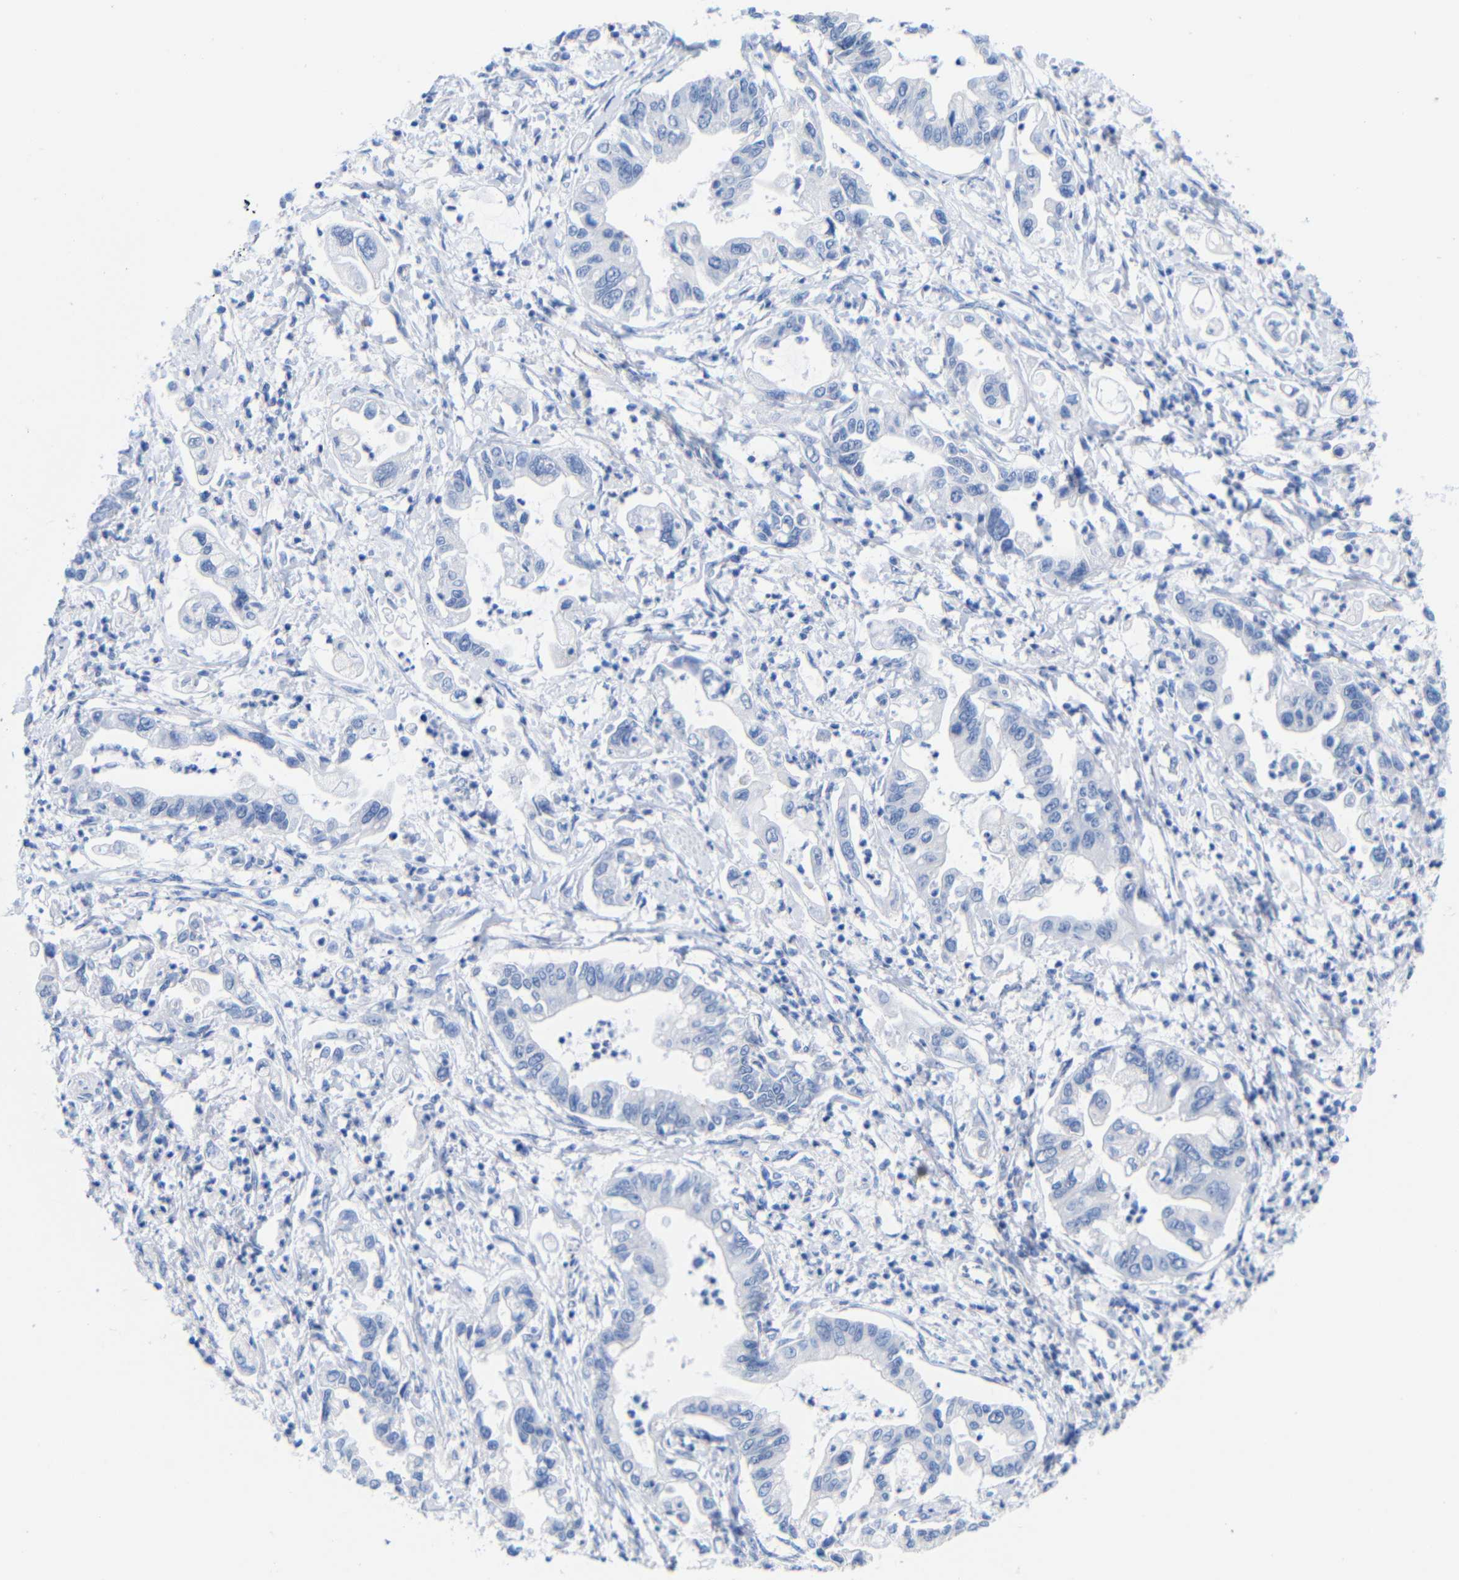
{"staining": {"intensity": "negative", "quantity": "none", "location": "none"}, "tissue": "pancreatic cancer", "cell_type": "Tumor cells", "image_type": "cancer", "snomed": [{"axis": "morphology", "description": "Adenocarcinoma, NOS"}, {"axis": "topography", "description": "Pancreas"}], "caption": "Immunohistochemistry (IHC) of human adenocarcinoma (pancreatic) displays no positivity in tumor cells. The staining is performed using DAB brown chromogen with nuclei counter-stained in using hematoxylin.", "gene": "CGNL1", "patient": {"sex": "male", "age": 56}}